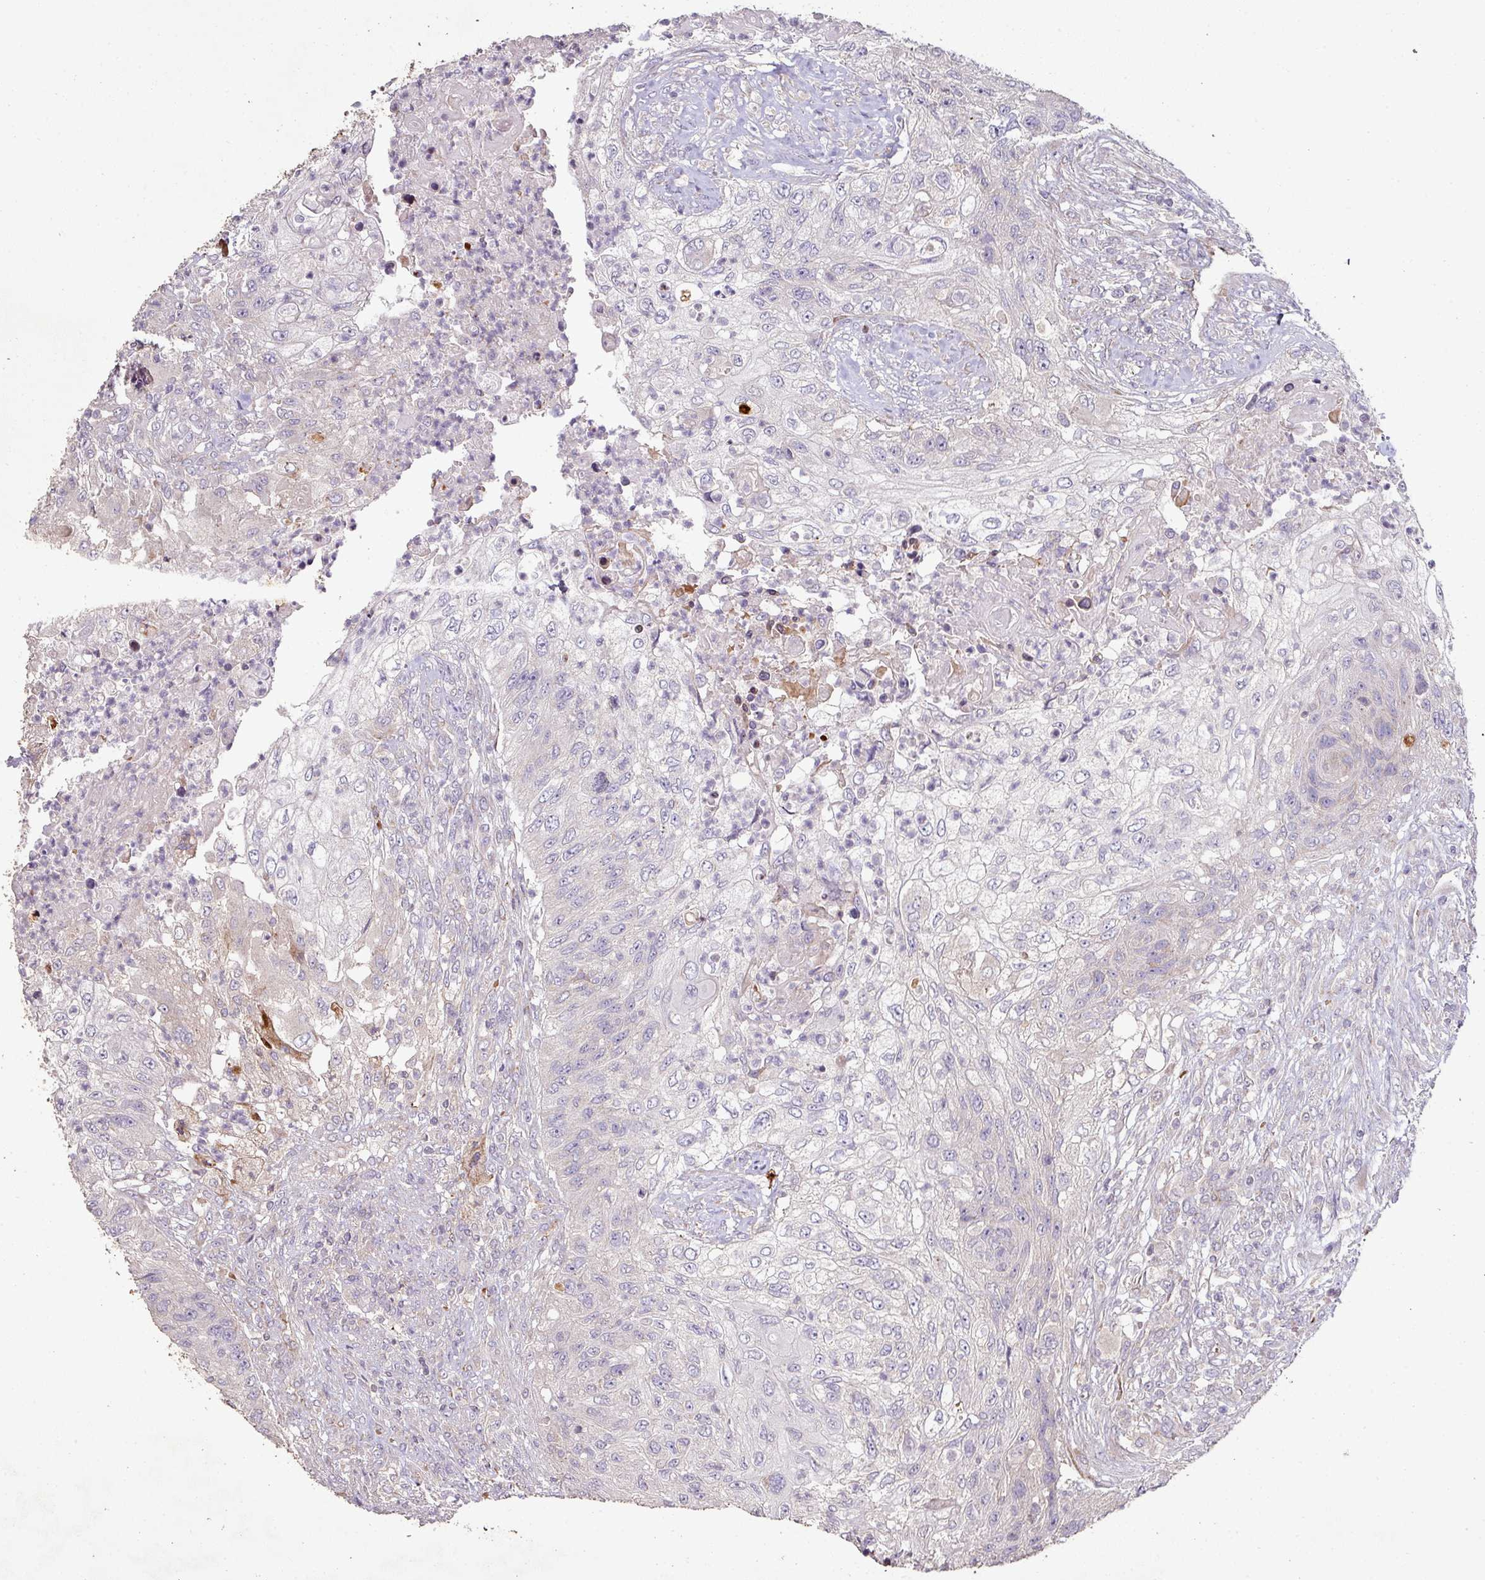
{"staining": {"intensity": "negative", "quantity": "none", "location": "none"}, "tissue": "urothelial cancer", "cell_type": "Tumor cells", "image_type": "cancer", "snomed": [{"axis": "morphology", "description": "Urothelial carcinoma, High grade"}, {"axis": "topography", "description": "Urinary bladder"}], "caption": "This is an IHC micrograph of urothelial carcinoma (high-grade). There is no expression in tumor cells.", "gene": "RPL23A", "patient": {"sex": "female", "age": 60}}